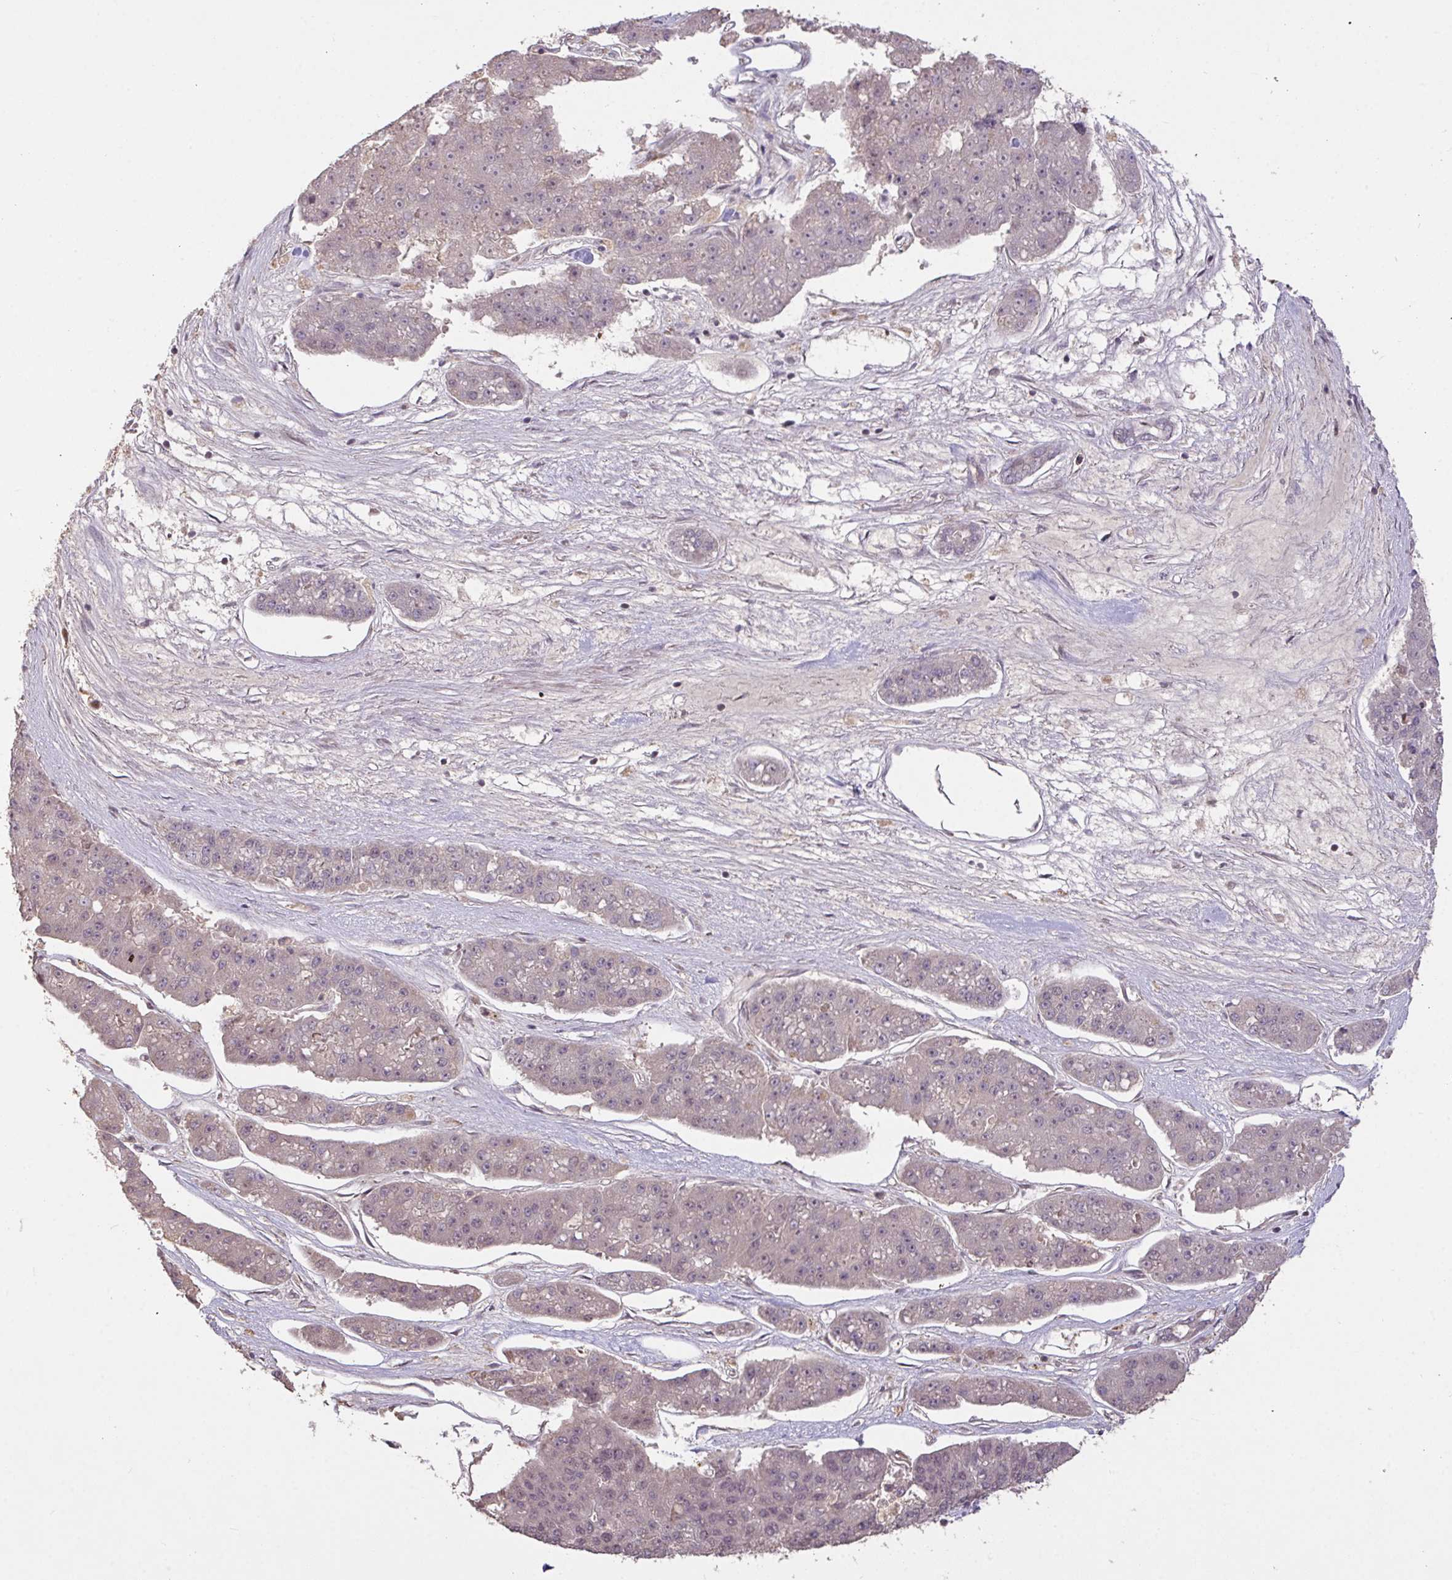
{"staining": {"intensity": "negative", "quantity": "none", "location": "none"}, "tissue": "pancreatic cancer", "cell_type": "Tumor cells", "image_type": "cancer", "snomed": [{"axis": "morphology", "description": "Adenocarcinoma, NOS"}, {"axis": "topography", "description": "Pancreas"}], "caption": "Human pancreatic cancer stained for a protein using immunohistochemistry displays no expression in tumor cells.", "gene": "FCER1A", "patient": {"sex": "male", "age": 50}}